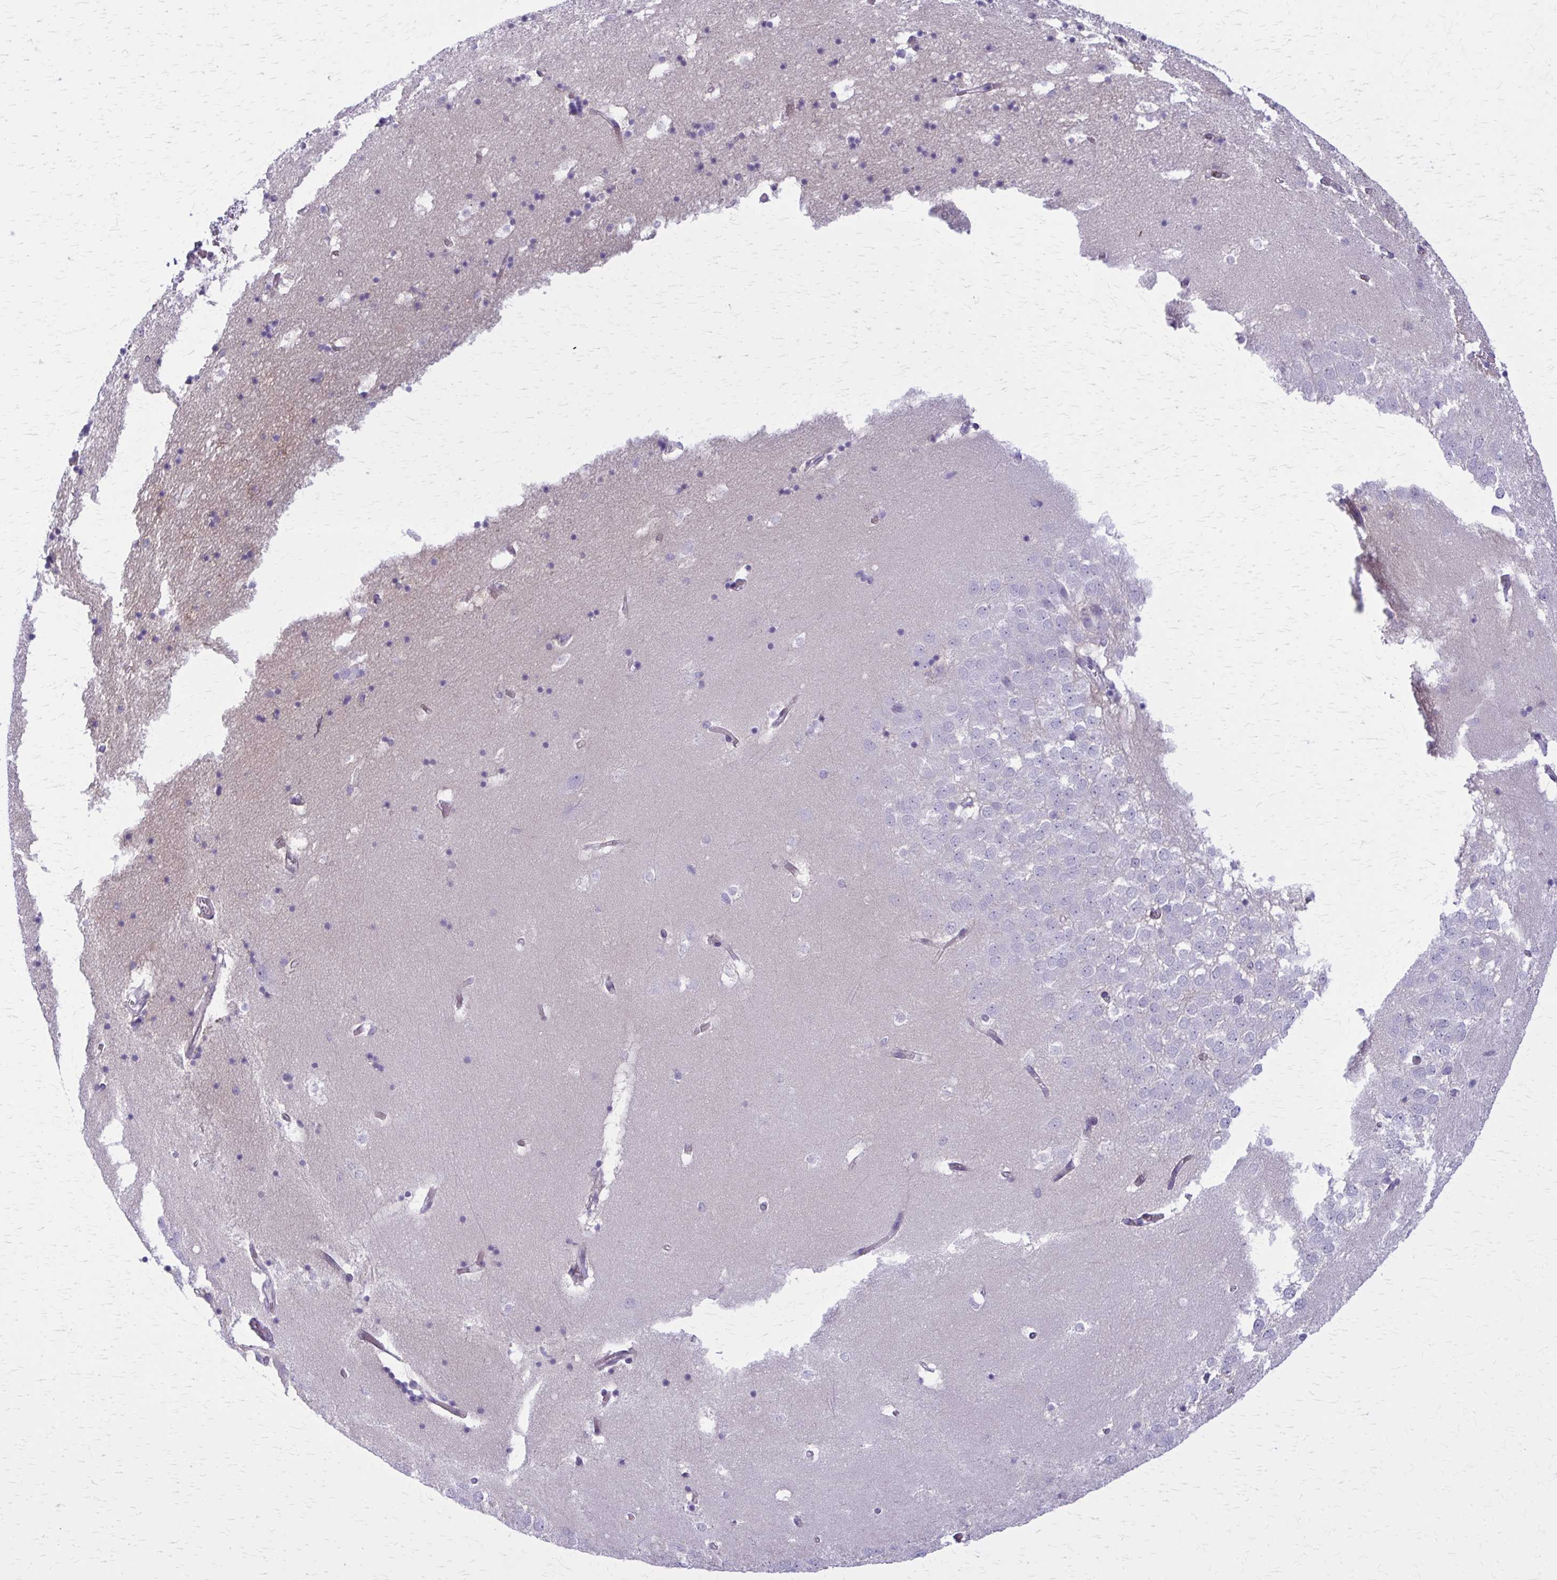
{"staining": {"intensity": "negative", "quantity": "none", "location": "none"}, "tissue": "hippocampus", "cell_type": "Glial cells", "image_type": "normal", "snomed": [{"axis": "morphology", "description": "Normal tissue, NOS"}, {"axis": "topography", "description": "Hippocampus"}], "caption": "Hippocampus stained for a protein using IHC shows no expression glial cells.", "gene": "CD38", "patient": {"sex": "male", "age": 58}}